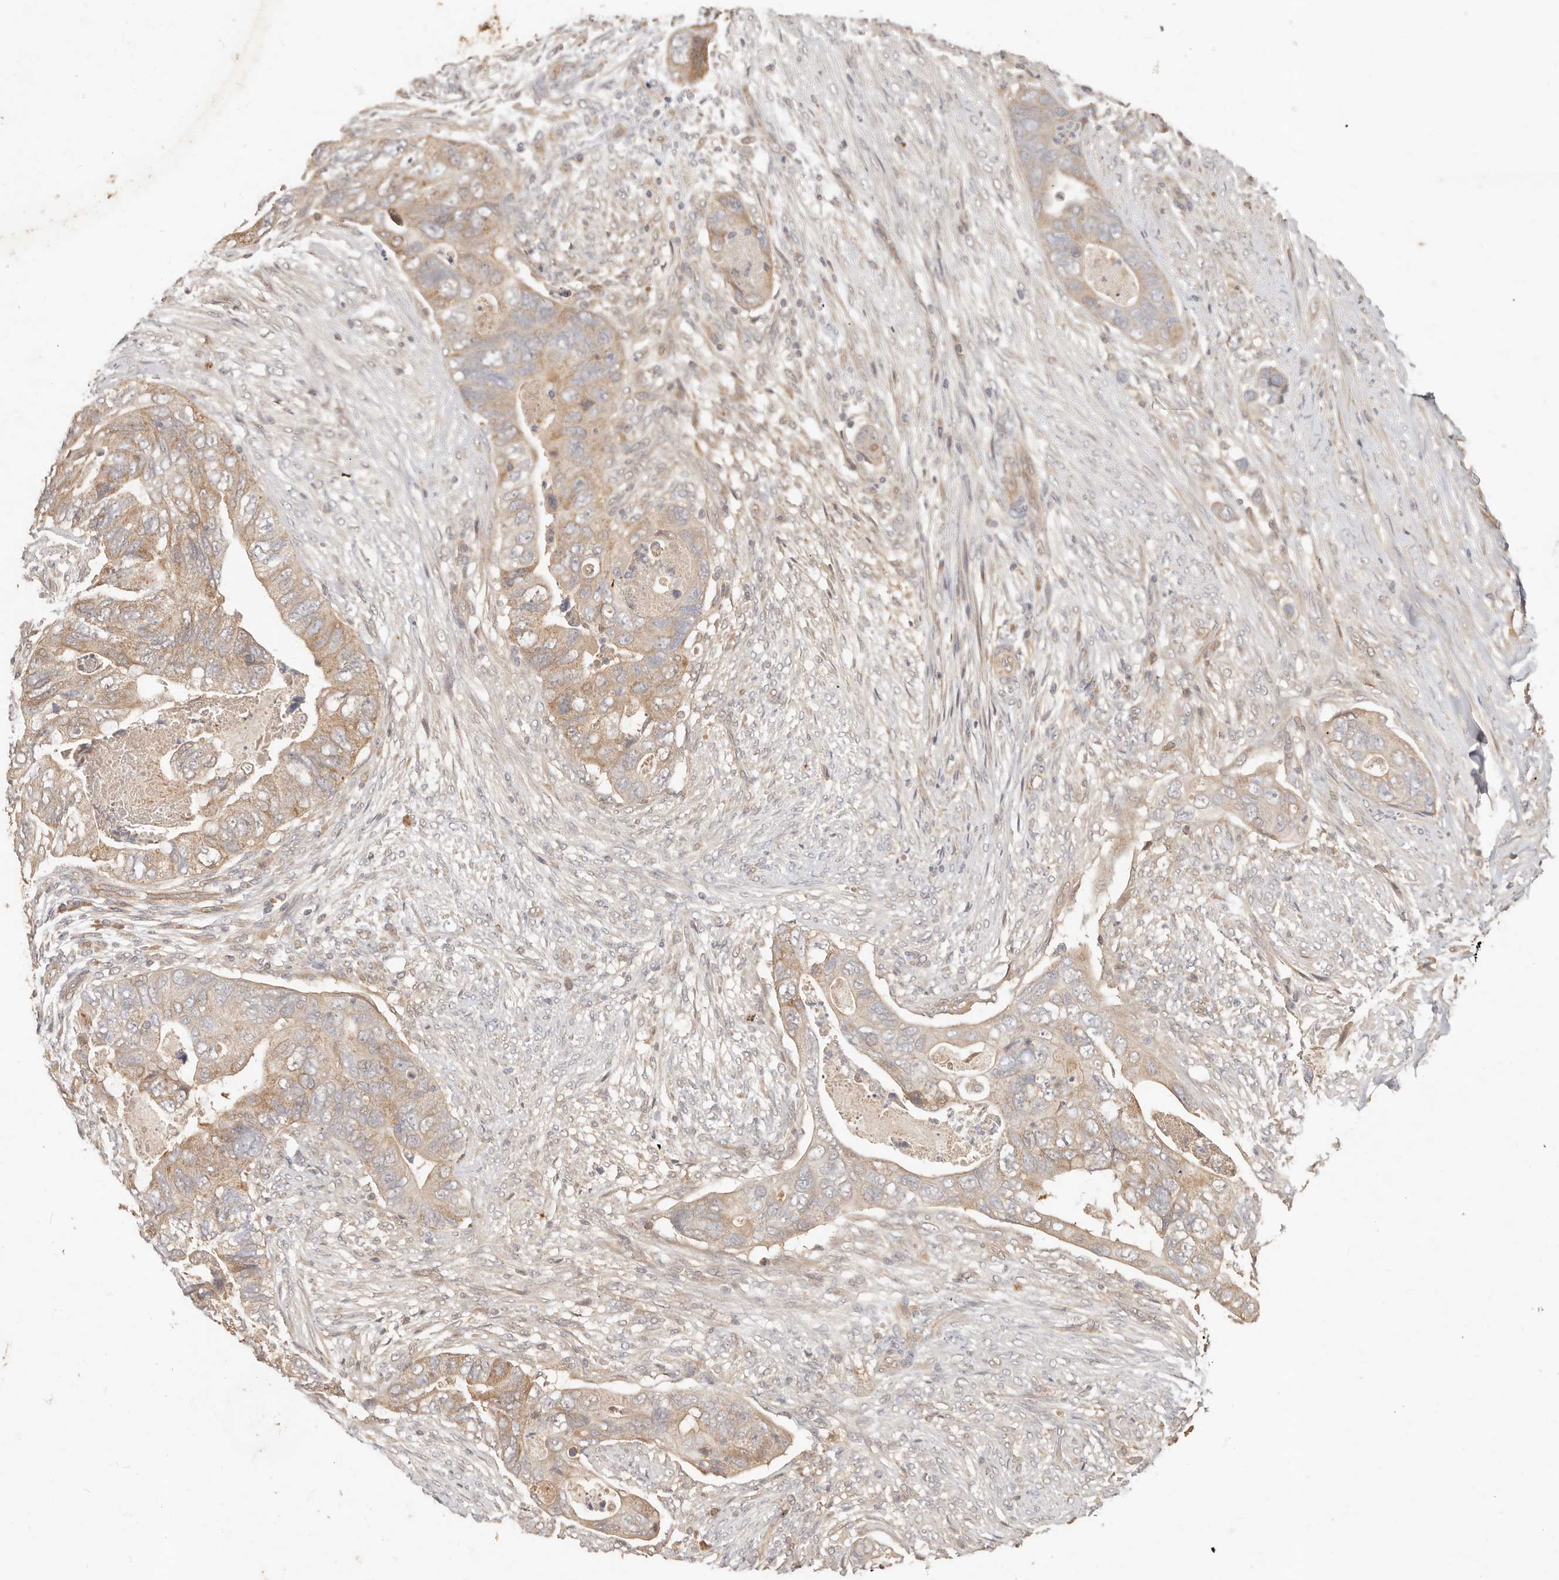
{"staining": {"intensity": "moderate", "quantity": ">75%", "location": "cytoplasmic/membranous"}, "tissue": "colorectal cancer", "cell_type": "Tumor cells", "image_type": "cancer", "snomed": [{"axis": "morphology", "description": "Adenocarcinoma, NOS"}, {"axis": "topography", "description": "Rectum"}], "caption": "Immunohistochemical staining of human colorectal cancer reveals medium levels of moderate cytoplasmic/membranous staining in approximately >75% of tumor cells. The protein is shown in brown color, while the nuclei are stained blue.", "gene": "MTFR2", "patient": {"sex": "male", "age": 63}}